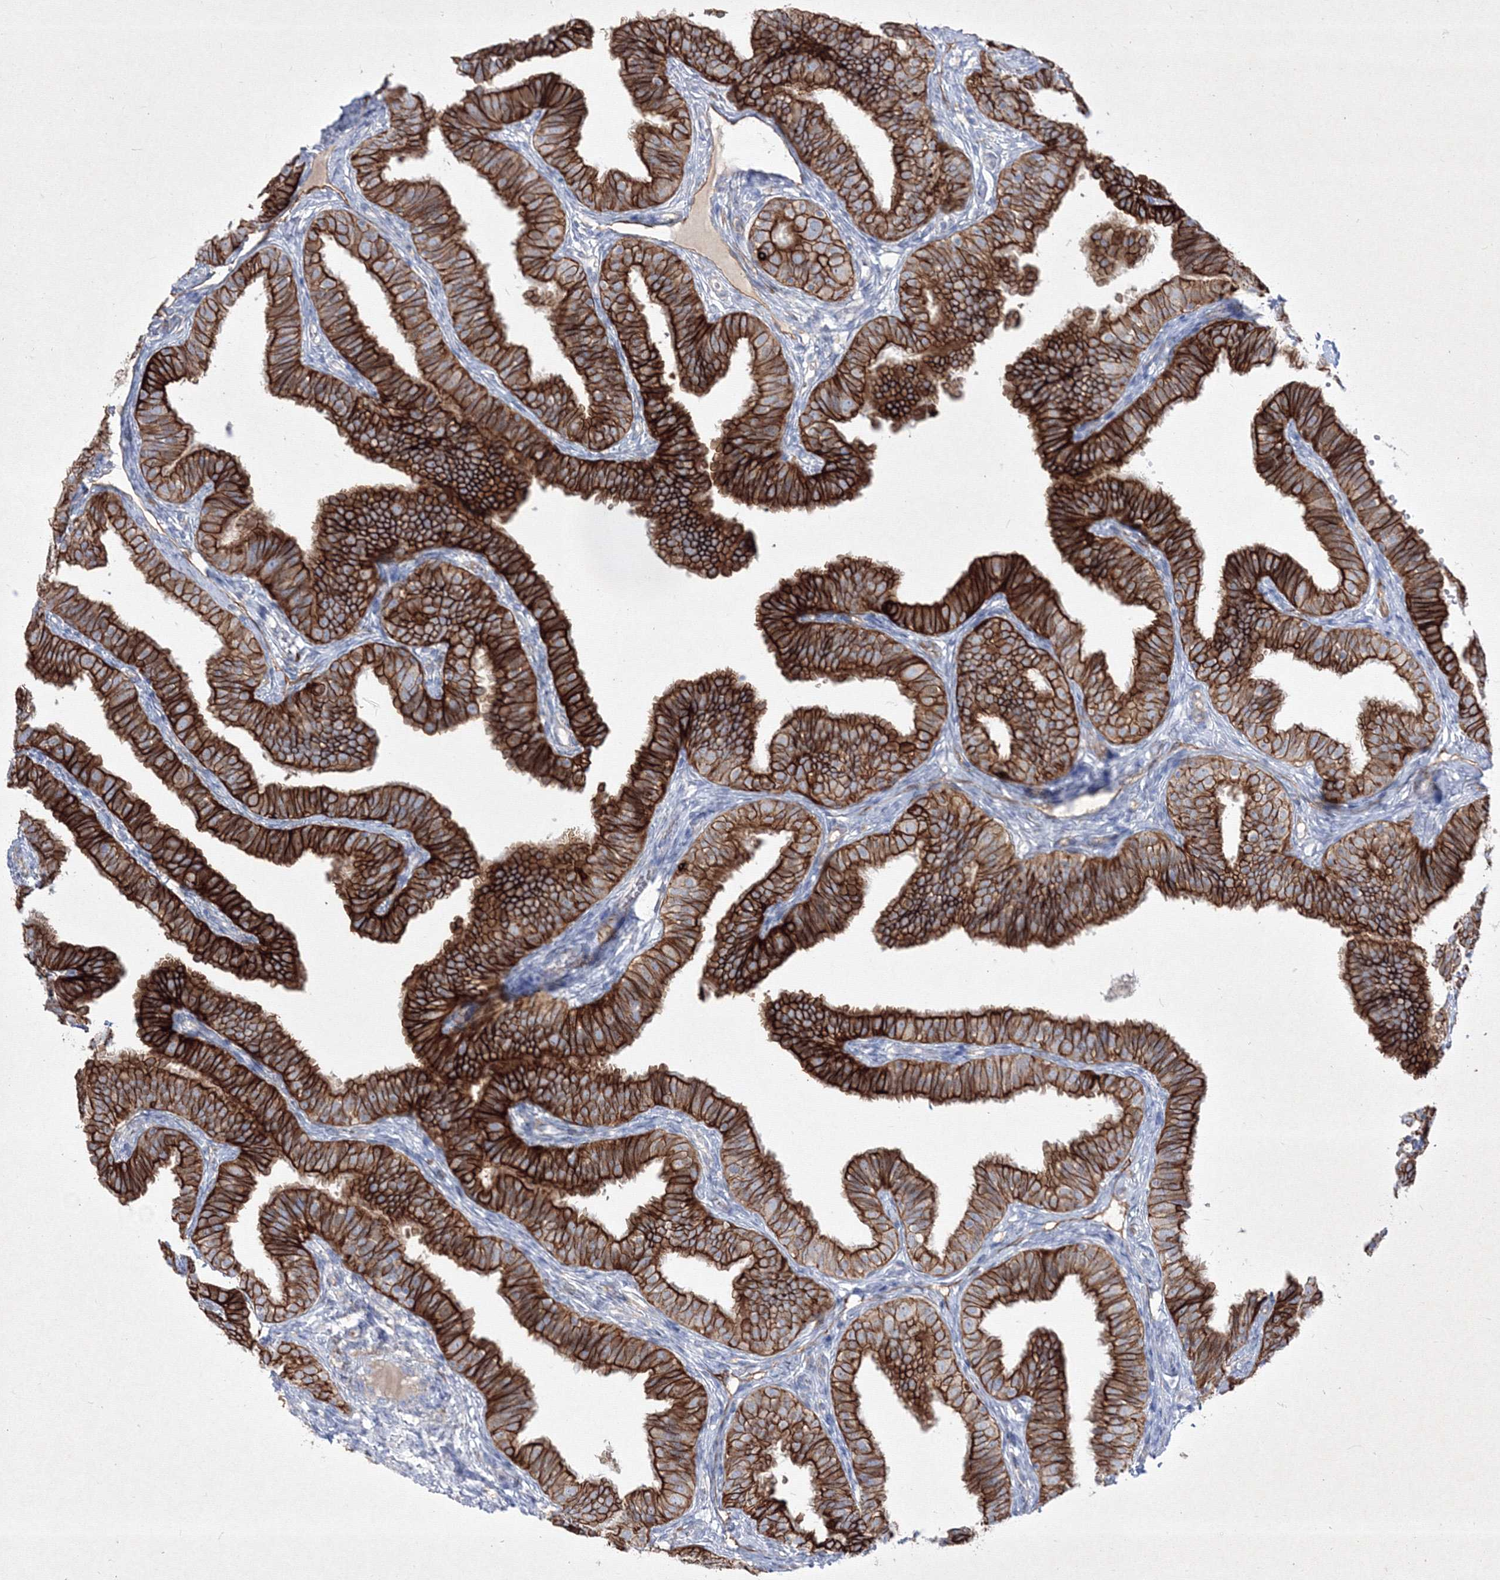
{"staining": {"intensity": "strong", "quantity": ">75%", "location": "cytoplasmic/membranous"}, "tissue": "fallopian tube", "cell_type": "Glandular cells", "image_type": "normal", "snomed": [{"axis": "morphology", "description": "Normal tissue, NOS"}, {"axis": "topography", "description": "Fallopian tube"}], "caption": "Glandular cells exhibit high levels of strong cytoplasmic/membranous expression in approximately >75% of cells in unremarkable human fallopian tube.", "gene": "TMEM139", "patient": {"sex": "female", "age": 35}}